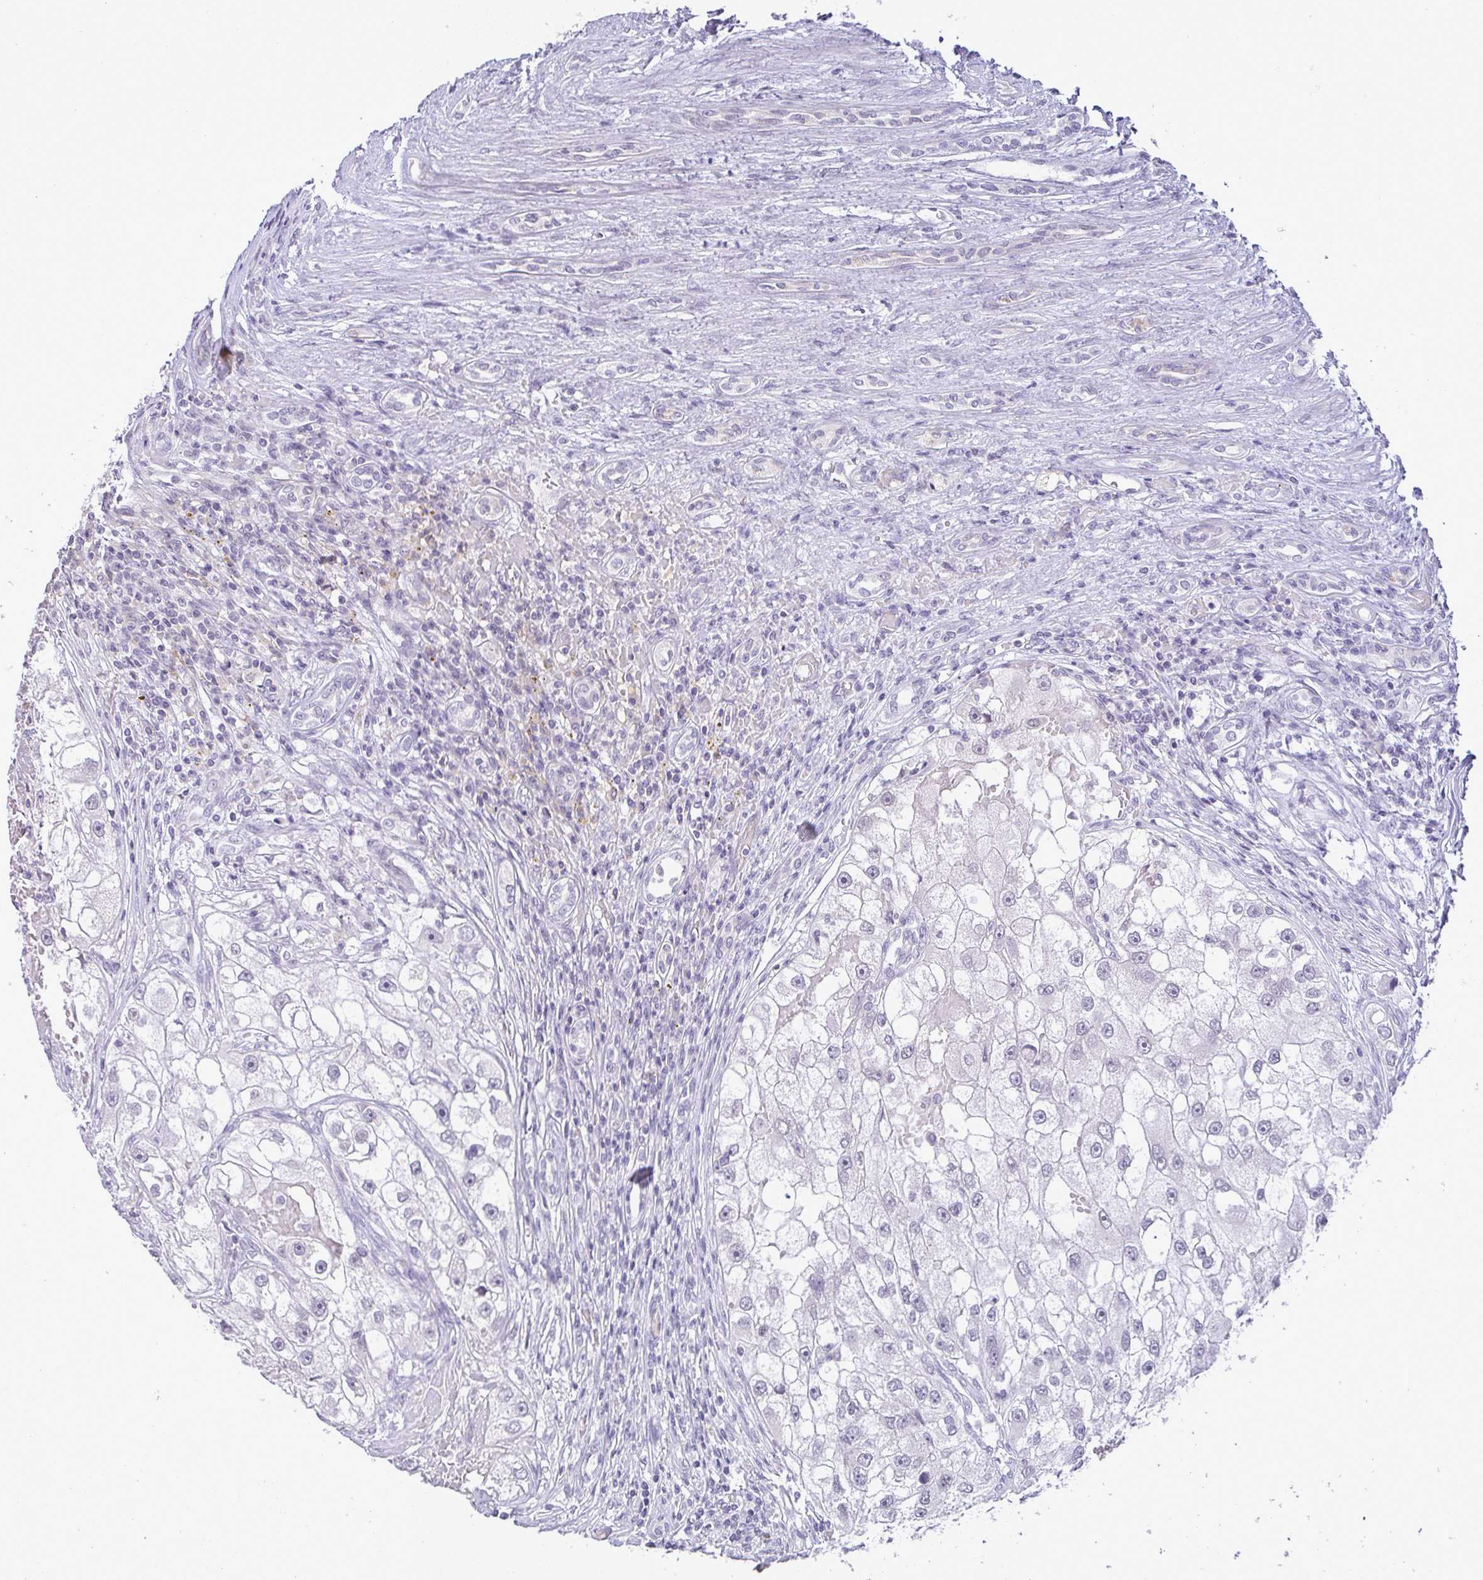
{"staining": {"intensity": "negative", "quantity": "none", "location": "none"}, "tissue": "renal cancer", "cell_type": "Tumor cells", "image_type": "cancer", "snomed": [{"axis": "morphology", "description": "Adenocarcinoma, NOS"}, {"axis": "topography", "description": "Kidney"}], "caption": "An image of renal adenocarcinoma stained for a protein shows no brown staining in tumor cells. Nuclei are stained in blue.", "gene": "CACNA1S", "patient": {"sex": "male", "age": 63}}